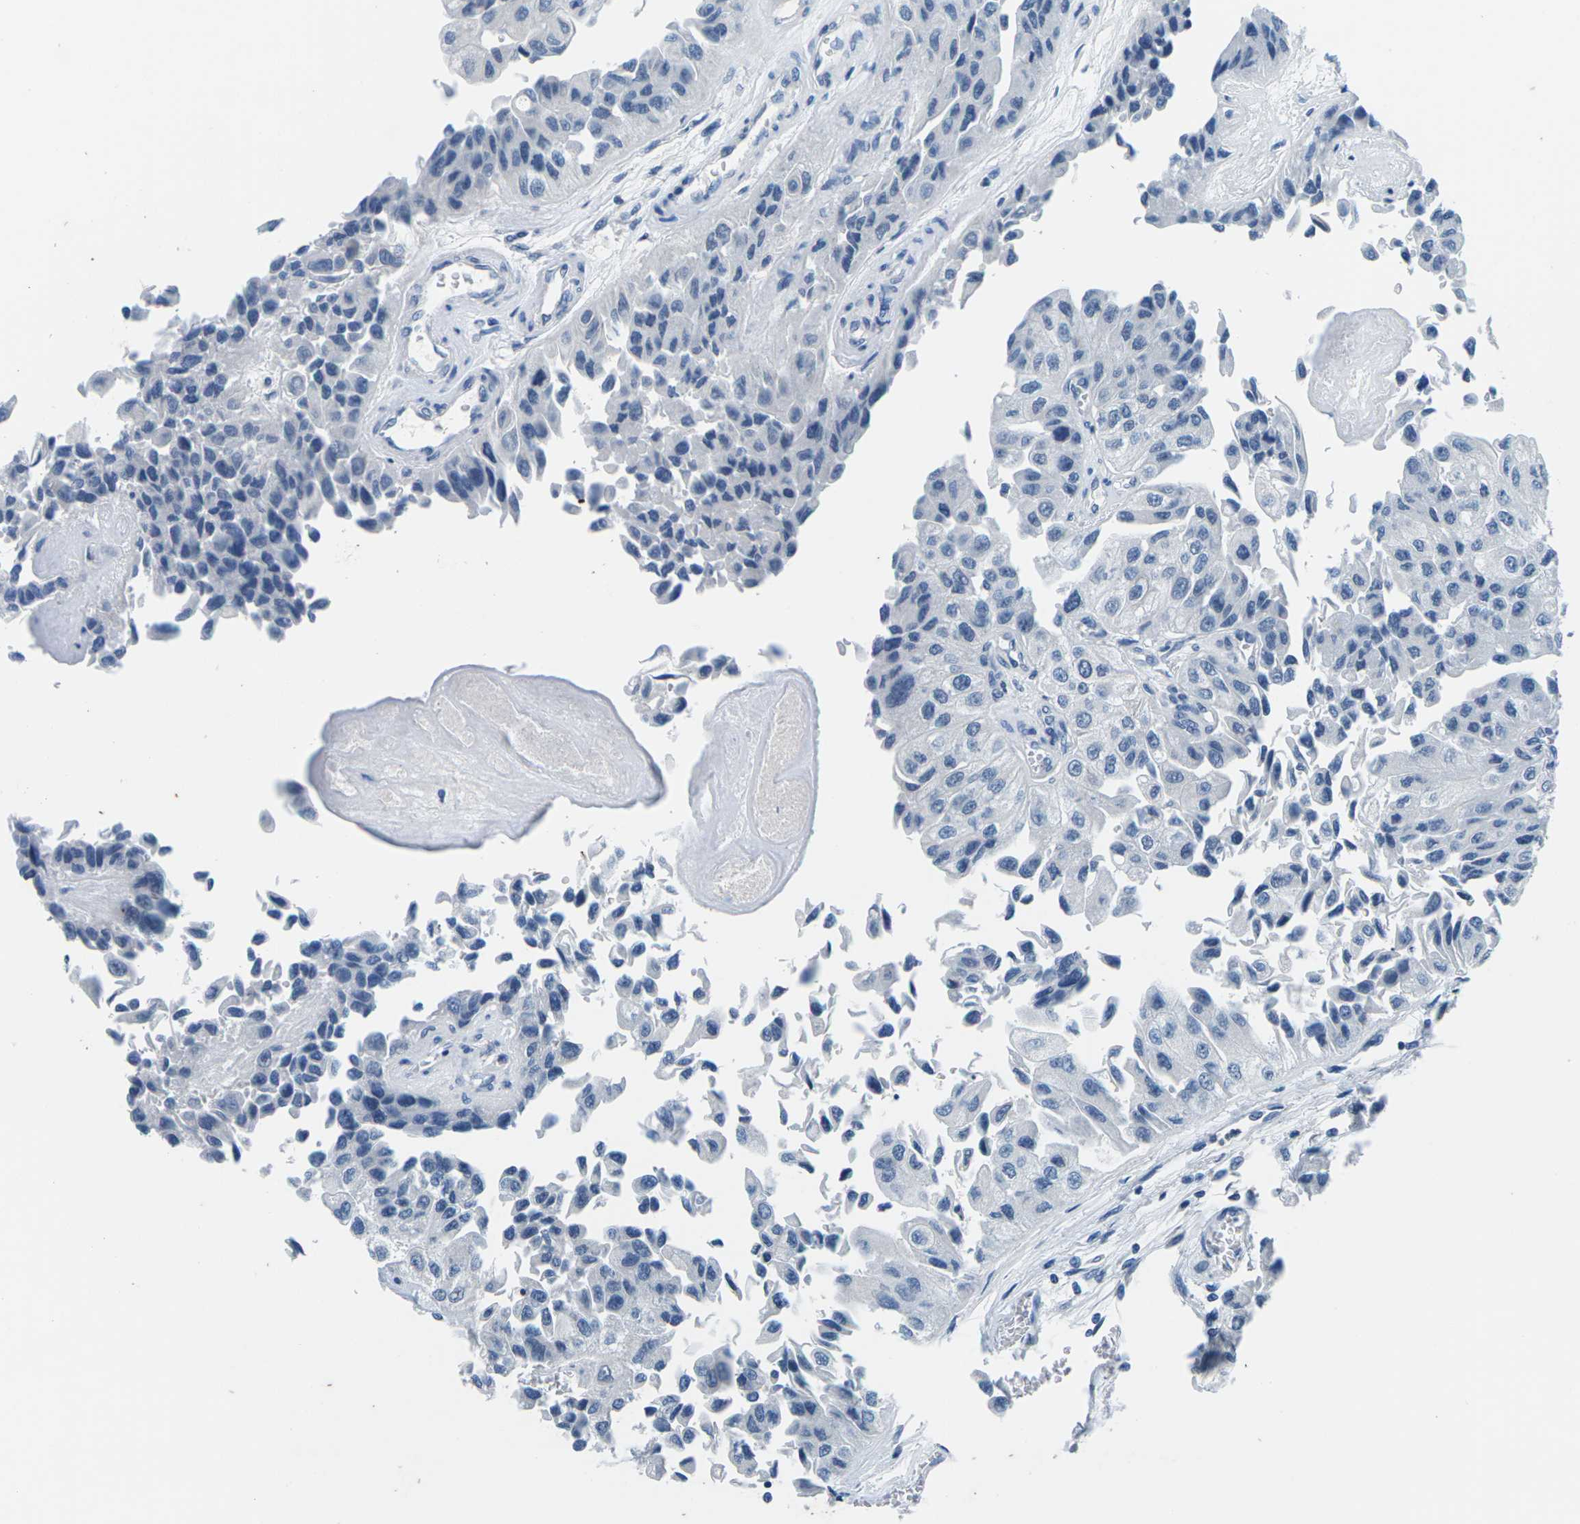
{"staining": {"intensity": "negative", "quantity": "none", "location": "none"}, "tissue": "urothelial cancer", "cell_type": "Tumor cells", "image_type": "cancer", "snomed": [{"axis": "morphology", "description": "Urothelial carcinoma, High grade"}, {"axis": "topography", "description": "Kidney"}, {"axis": "topography", "description": "Urinary bladder"}], "caption": "Tumor cells show no significant protein expression in high-grade urothelial carcinoma.", "gene": "UMOD", "patient": {"sex": "male", "age": 77}}